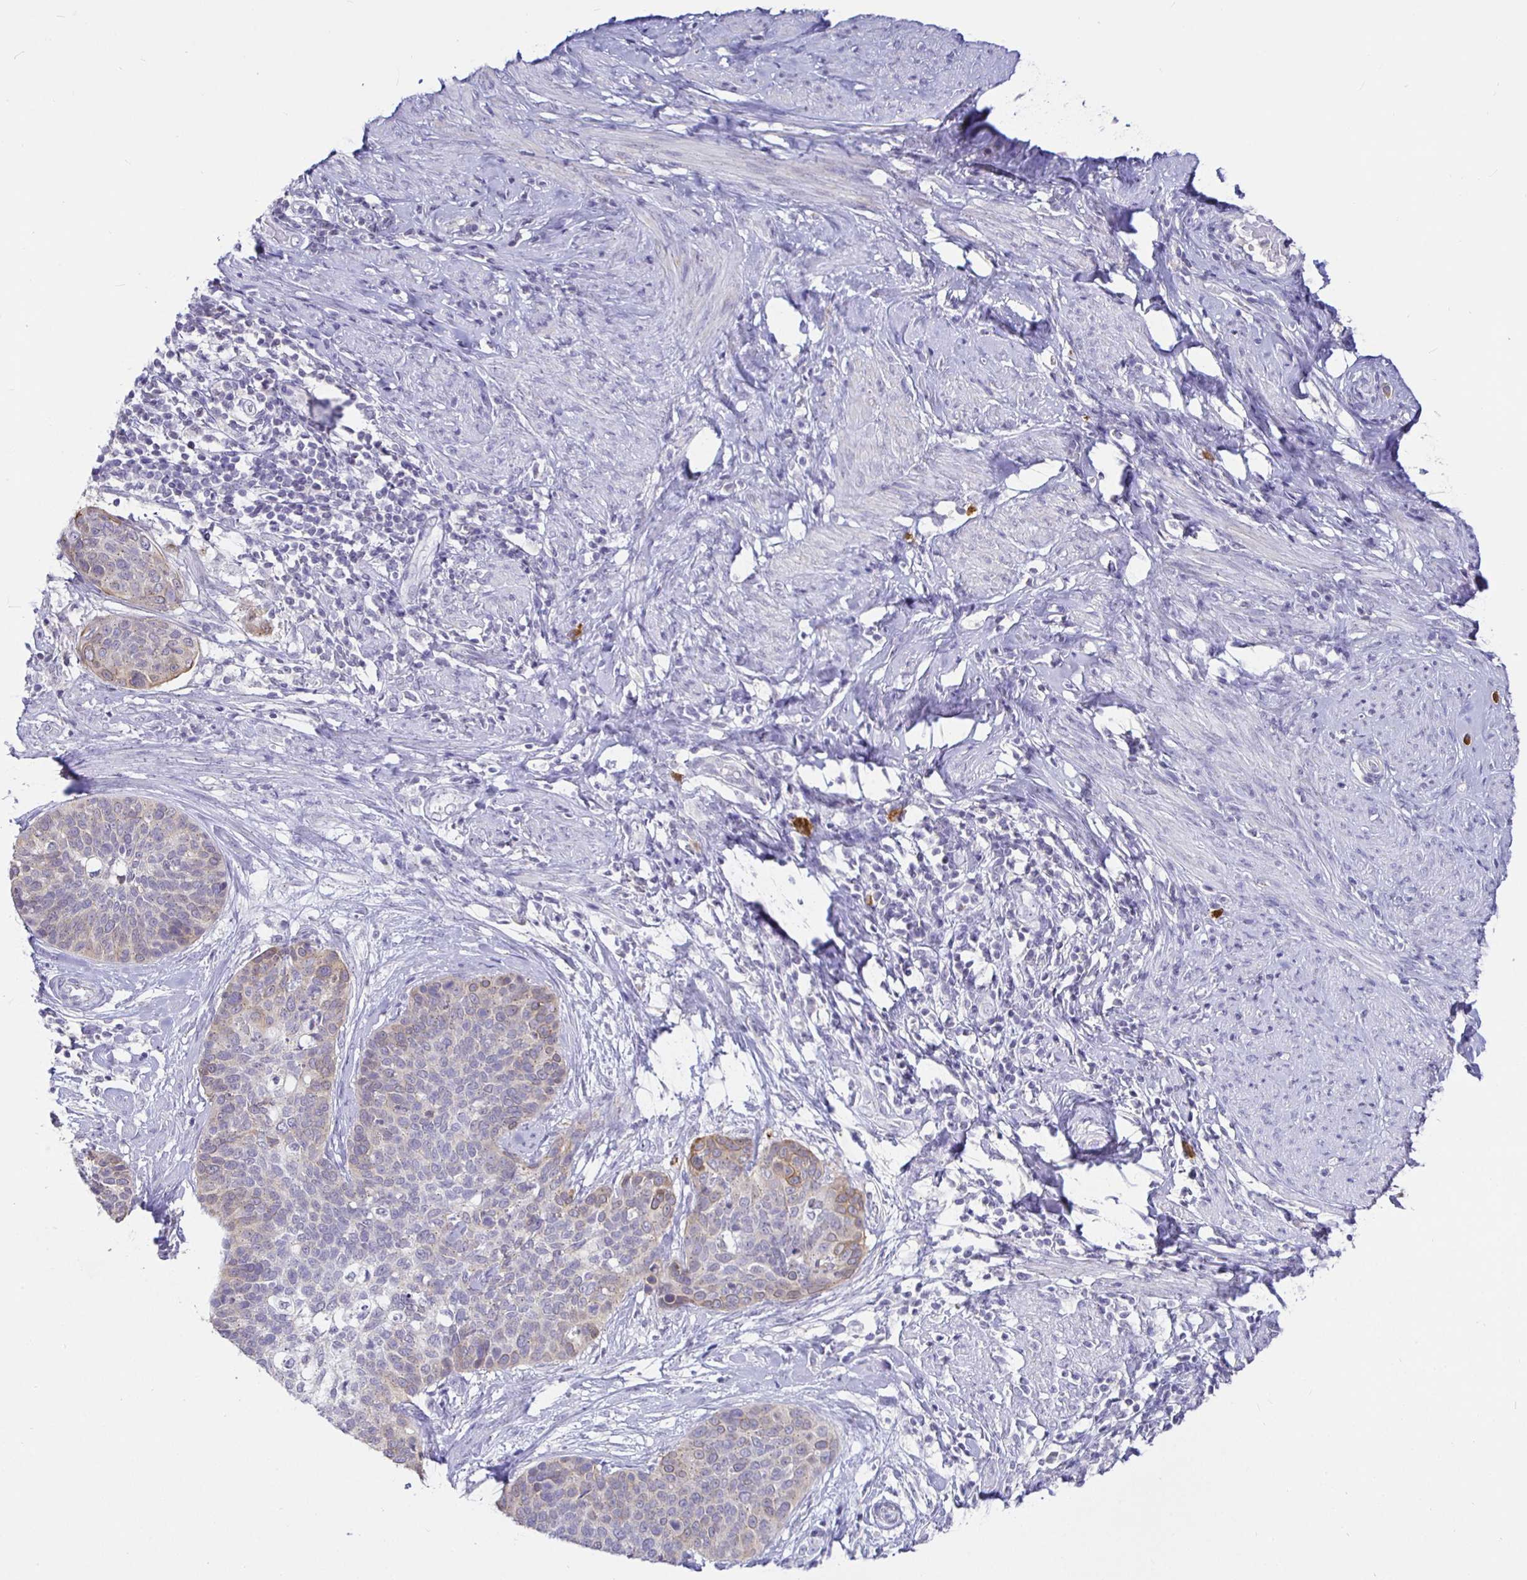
{"staining": {"intensity": "weak", "quantity": "<25%", "location": "cytoplasmic/membranous"}, "tissue": "cervical cancer", "cell_type": "Tumor cells", "image_type": "cancer", "snomed": [{"axis": "morphology", "description": "Squamous cell carcinoma, NOS"}, {"axis": "topography", "description": "Cervix"}], "caption": "Cervical squamous cell carcinoma stained for a protein using immunohistochemistry (IHC) displays no staining tumor cells.", "gene": "EZHIP", "patient": {"sex": "female", "age": 69}}